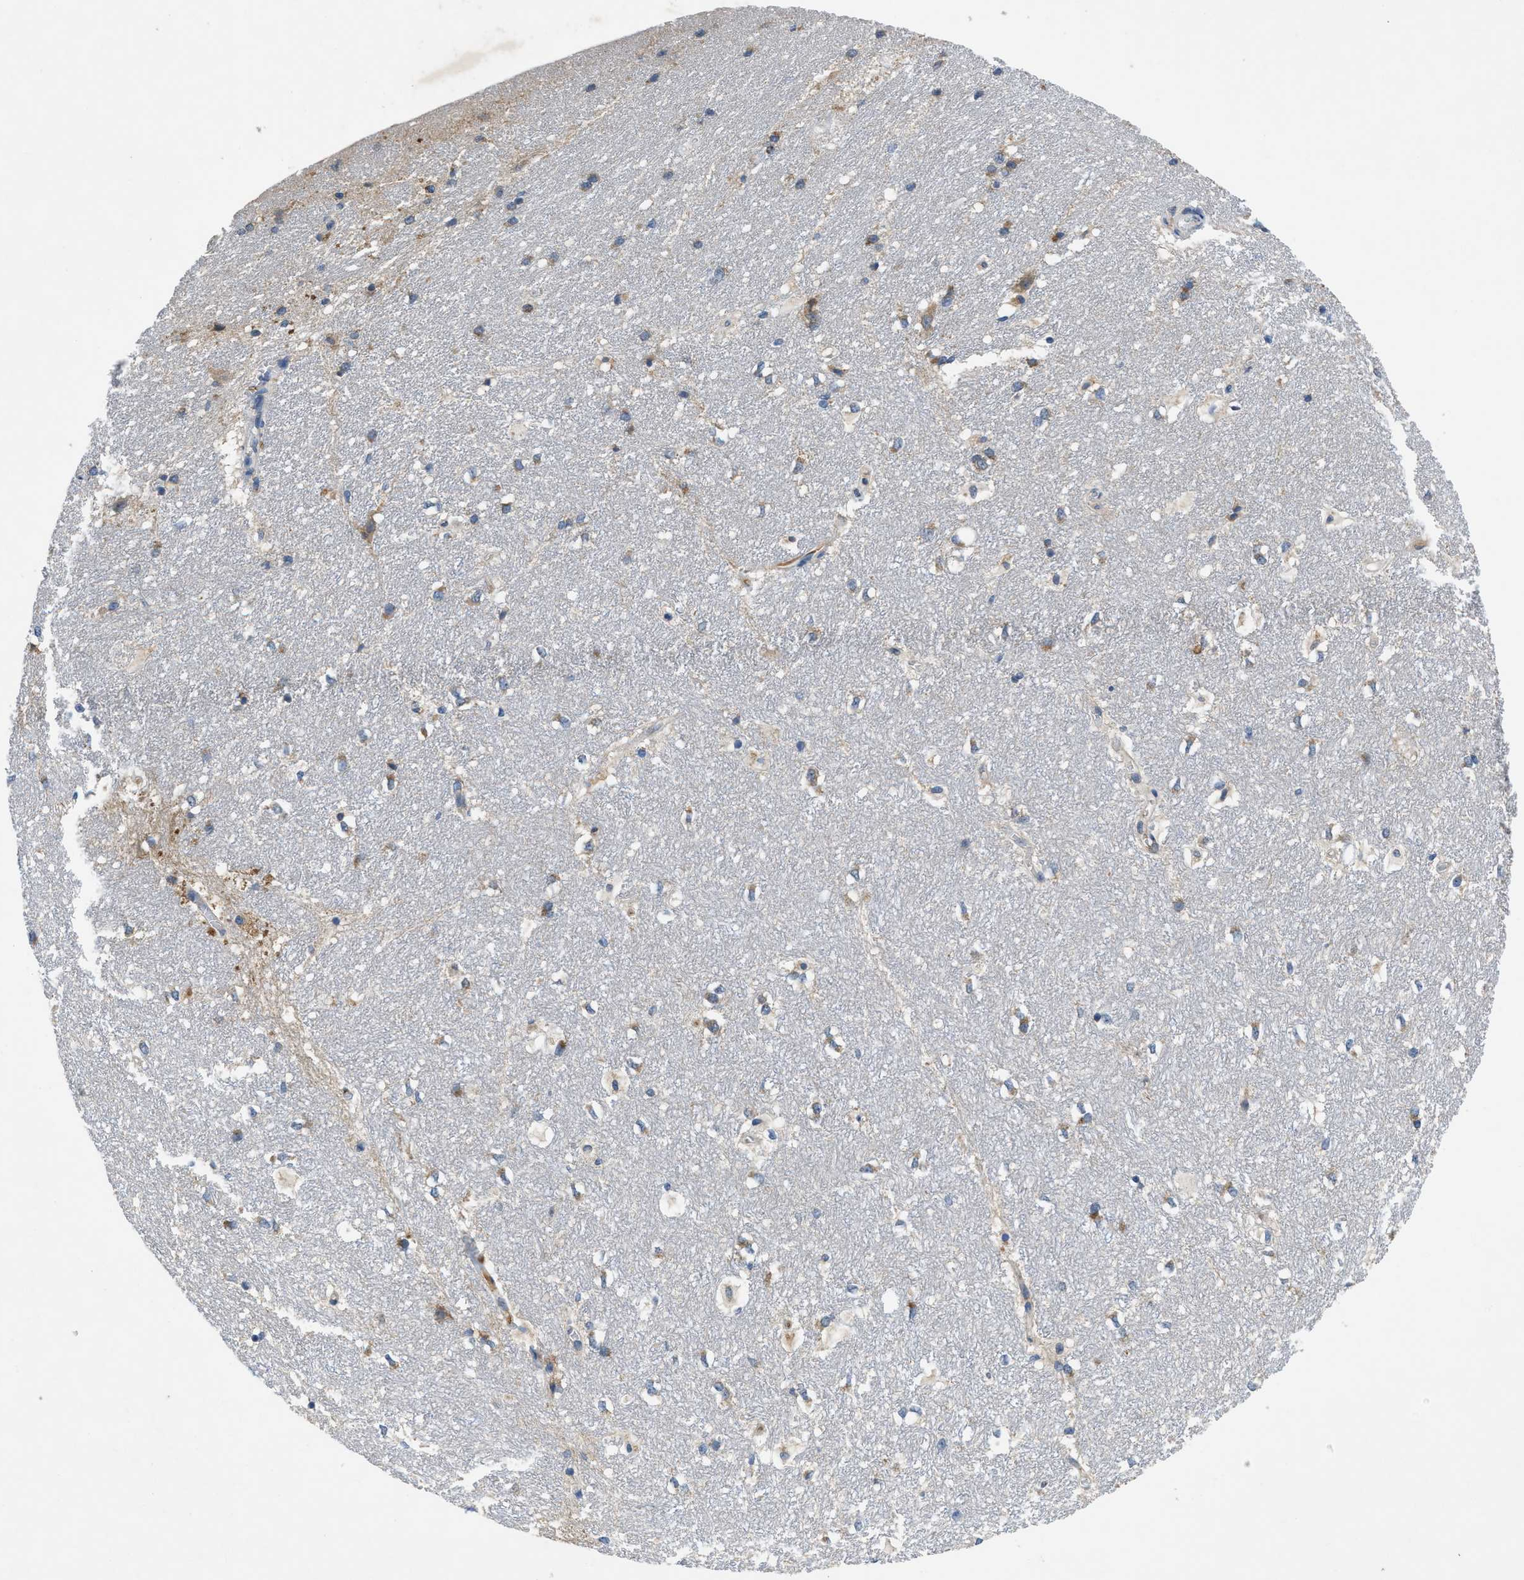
{"staining": {"intensity": "moderate", "quantity": "<25%", "location": "cytoplasmic/membranous"}, "tissue": "hippocampus", "cell_type": "Glial cells", "image_type": "normal", "snomed": [{"axis": "morphology", "description": "Normal tissue, NOS"}, {"axis": "topography", "description": "Hippocampus"}], "caption": "DAB immunohistochemical staining of normal human hippocampus displays moderate cytoplasmic/membranous protein positivity in approximately <25% of glial cells.", "gene": "PNKD", "patient": {"sex": "female", "age": 19}}